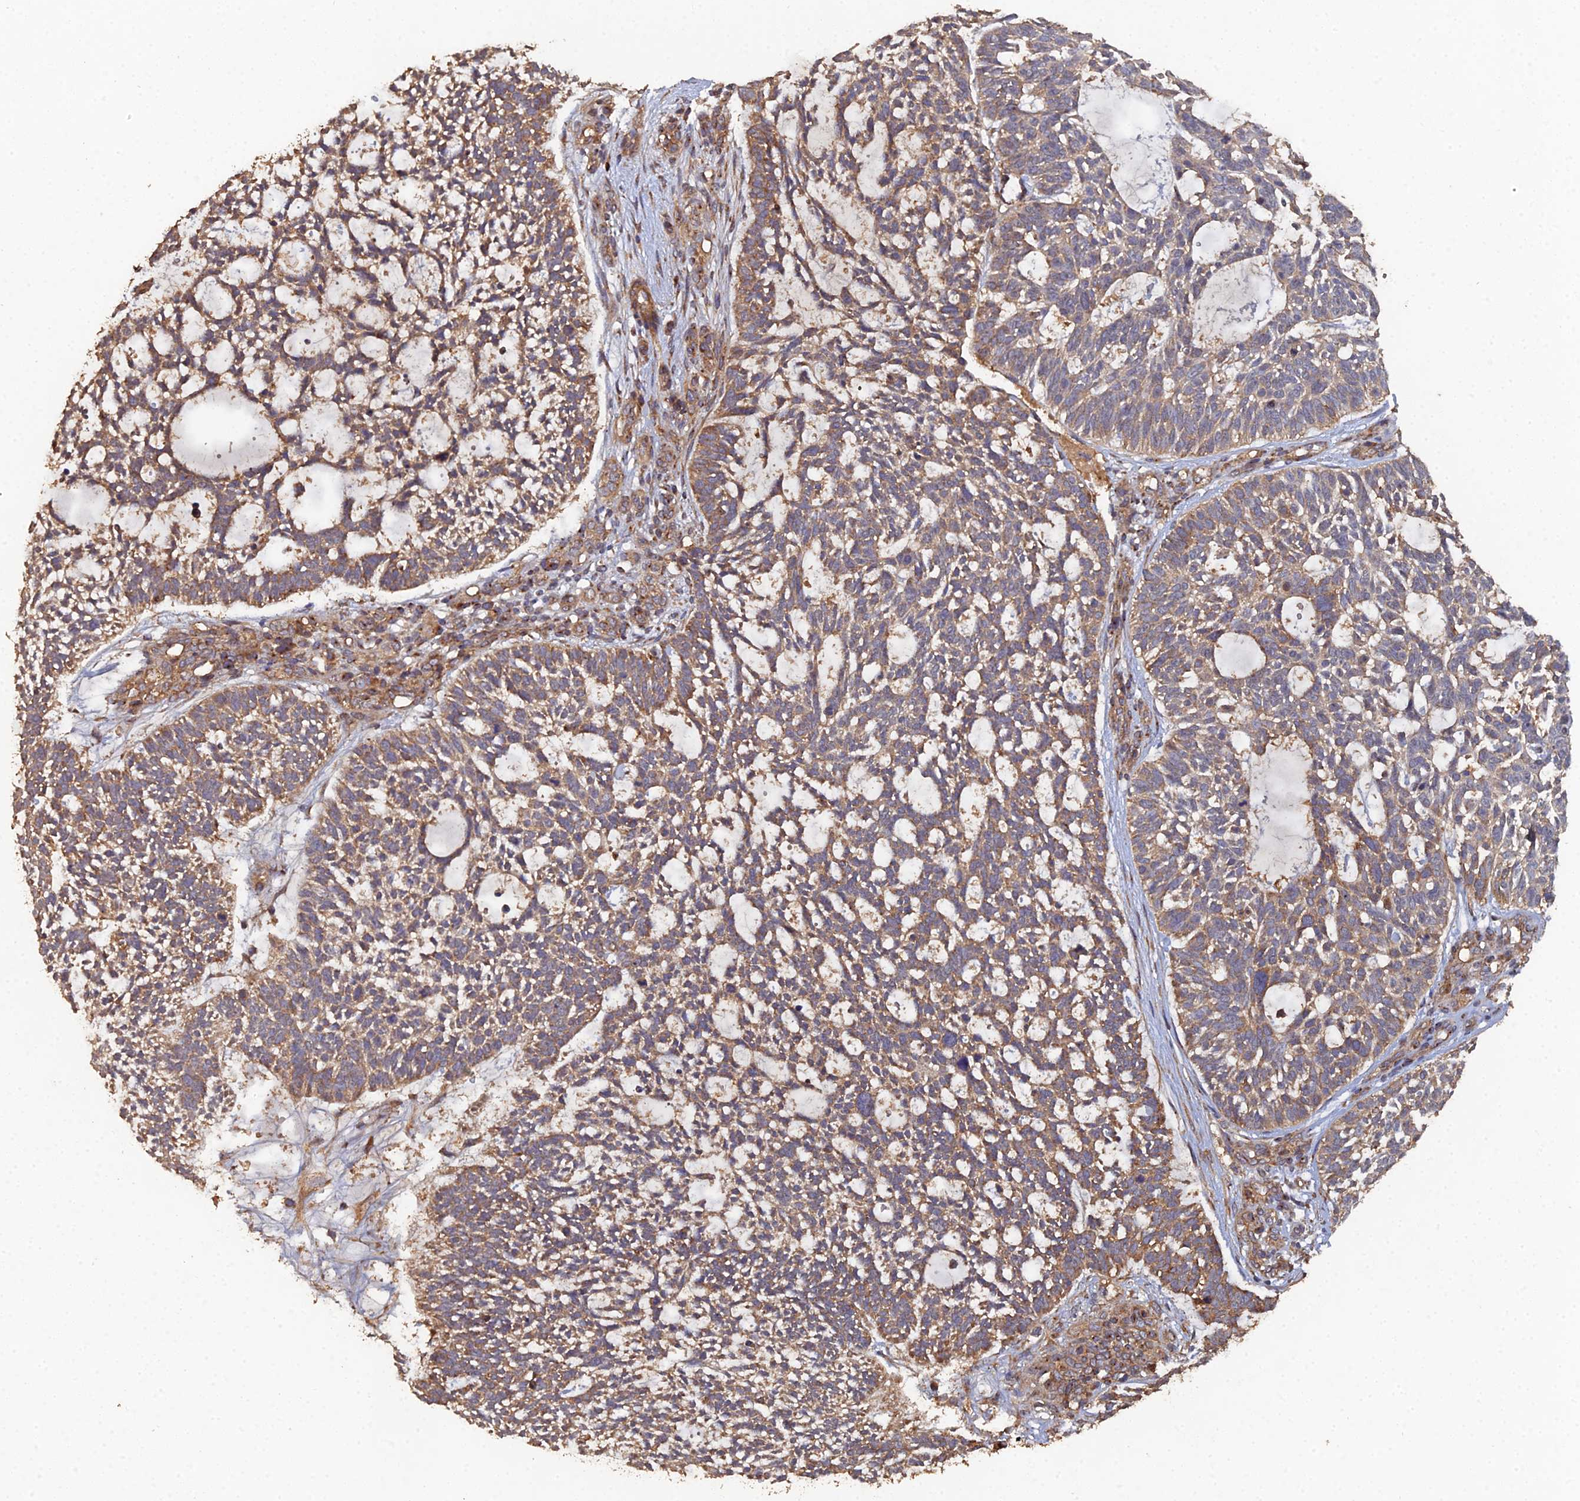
{"staining": {"intensity": "moderate", "quantity": ">75%", "location": "cytoplasmic/membranous"}, "tissue": "skin cancer", "cell_type": "Tumor cells", "image_type": "cancer", "snomed": [{"axis": "morphology", "description": "Basal cell carcinoma"}, {"axis": "topography", "description": "Skin"}], "caption": "Basal cell carcinoma (skin) tissue shows moderate cytoplasmic/membranous expression in approximately >75% of tumor cells The staining was performed using DAB (3,3'-diaminobenzidine), with brown indicating positive protein expression. Nuclei are stained blue with hematoxylin.", "gene": "SPANXN4", "patient": {"sex": "male", "age": 88}}